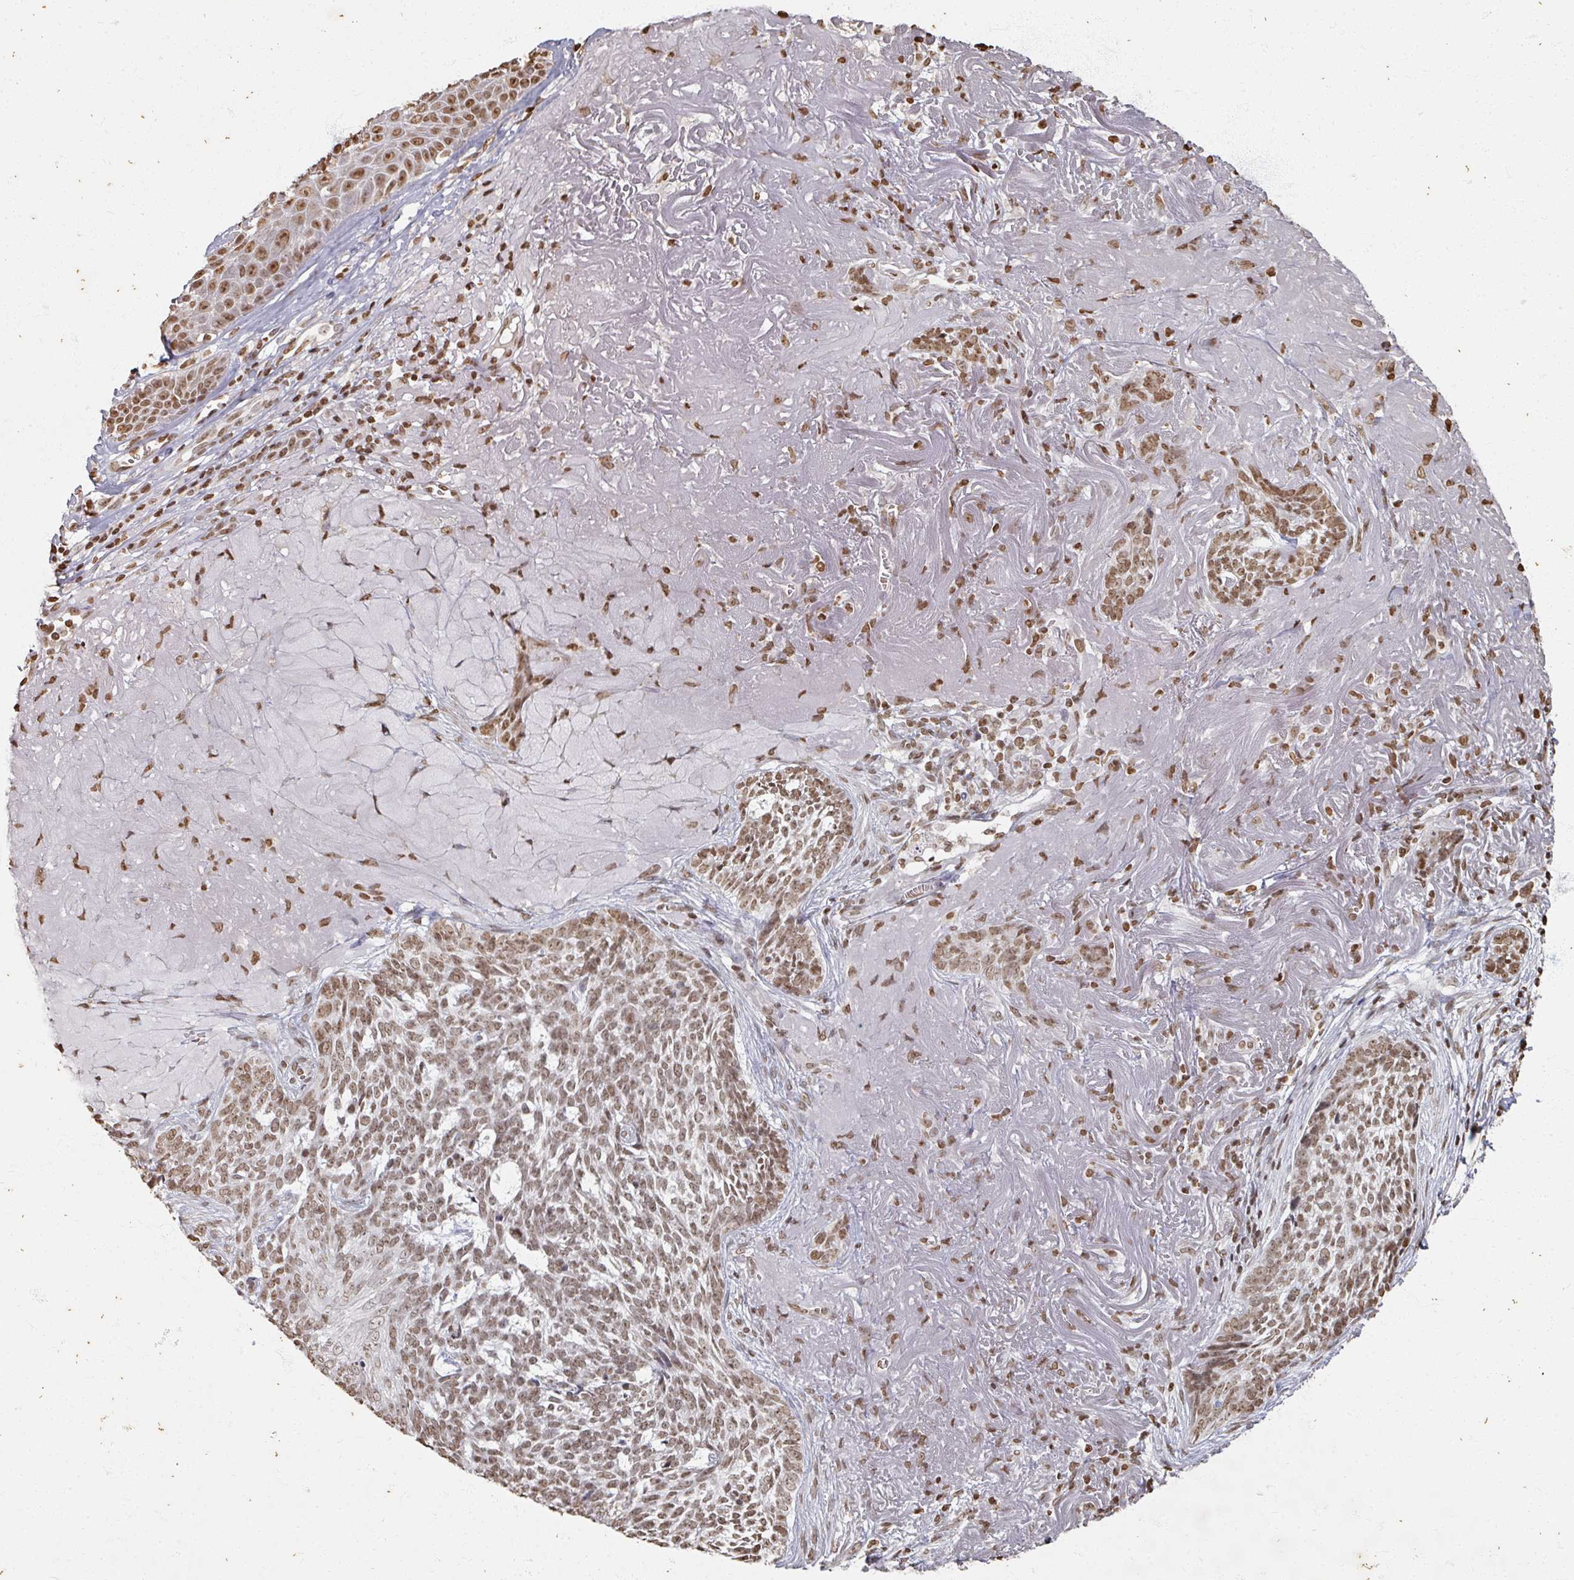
{"staining": {"intensity": "moderate", "quantity": ">75%", "location": "nuclear"}, "tissue": "skin cancer", "cell_type": "Tumor cells", "image_type": "cancer", "snomed": [{"axis": "morphology", "description": "Basal cell carcinoma"}, {"axis": "topography", "description": "Skin"}, {"axis": "topography", "description": "Skin of face"}], "caption": "A photomicrograph of skin cancer (basal cell carcinoma) stained for a protein demonstrates moderate nuclear brown staining in tumor cells. The protein is stained brown, and the nuclei are stained in blue (DAB (3,3'-diaminobenzidine) IHC with brightfield microscopy, high magnification).", "gene": "DCUN1D5", "patient": {"sex": "female", "age": 95}}